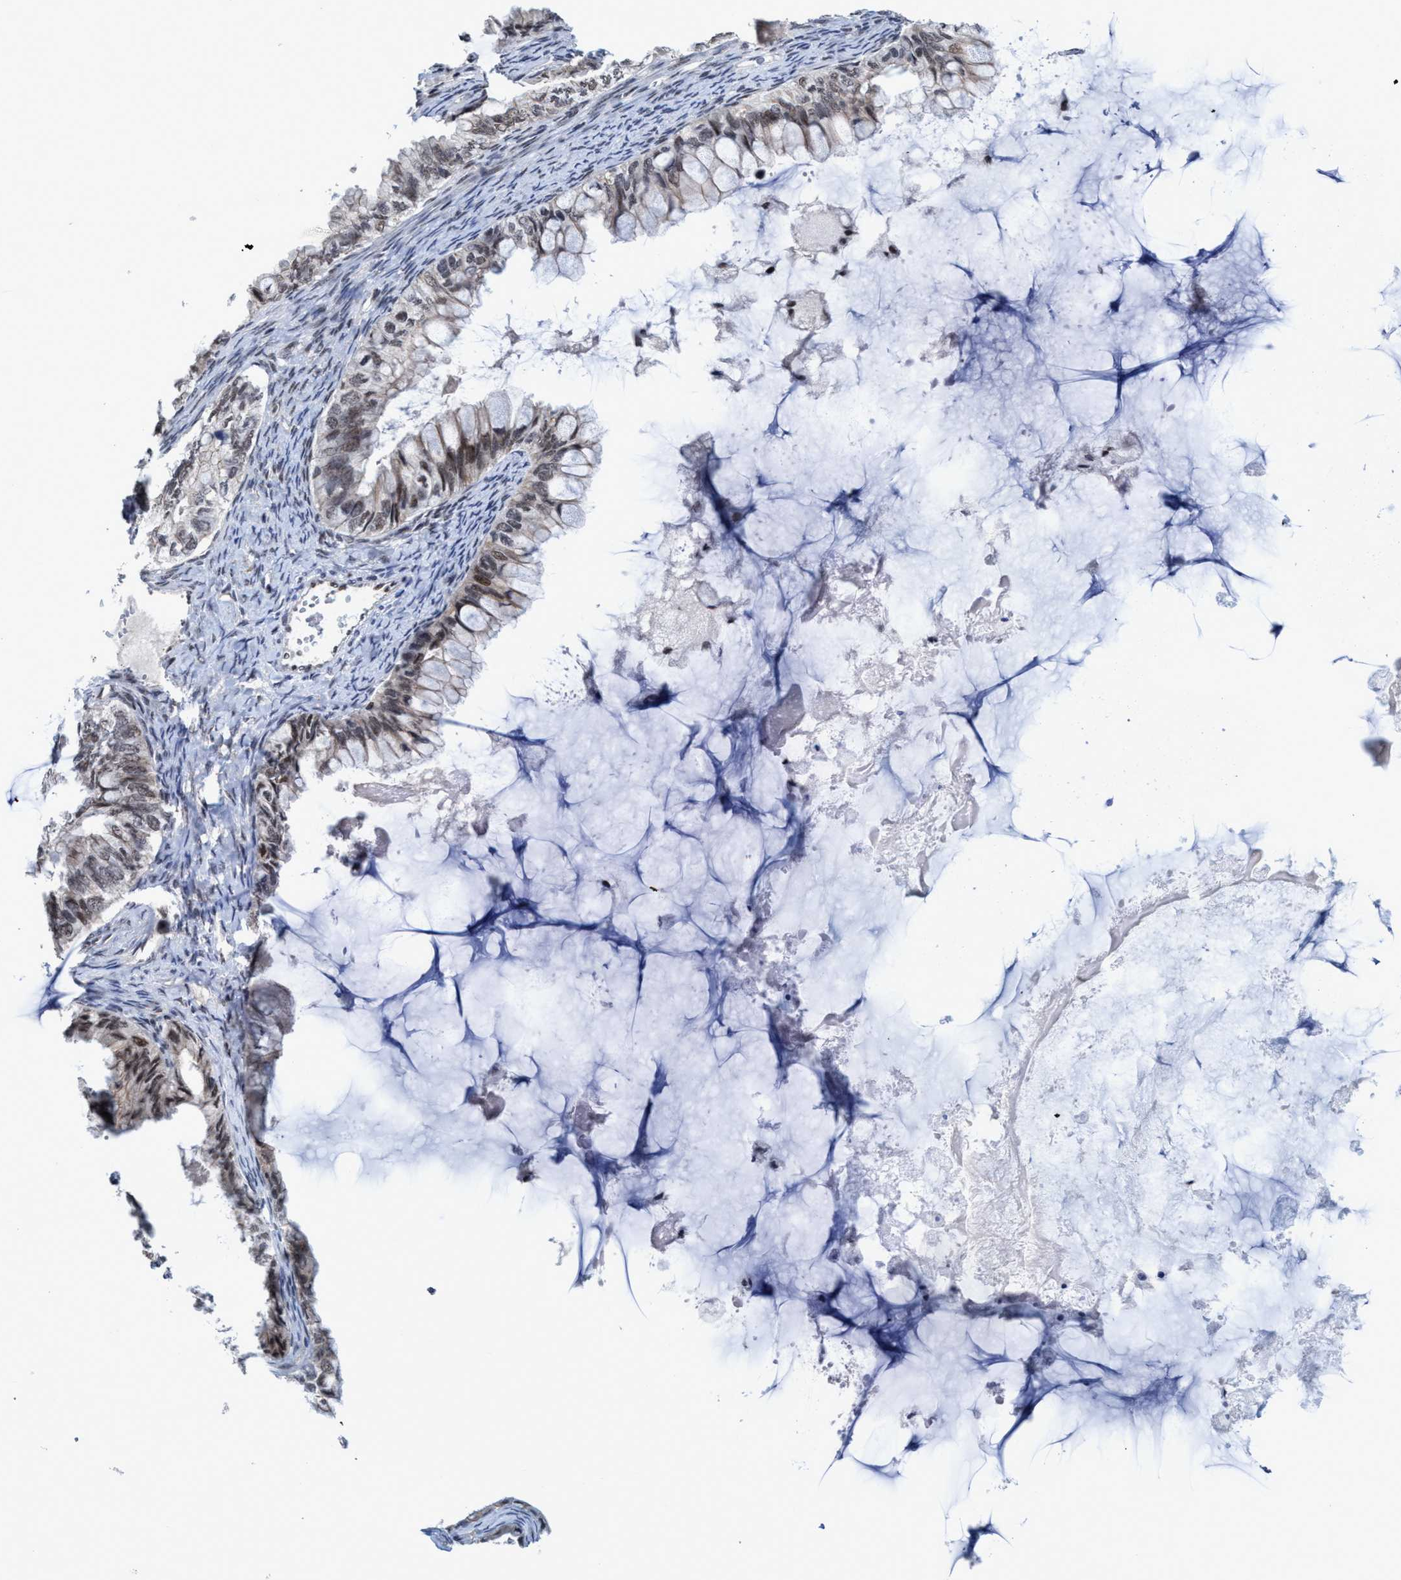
{"staining": {"intensity": "weak", "quantity": "<25%", "location": "cytoplasmic/membranous"}, "tissue": "ovarian cancer", "cell_type": "Tumor cells", "image_type": "cancer", "snomed": [{"axis": "morphology", "description": "Cystadenocarcinoma, mucinous, NOS"}, {"axis": "topography", "description": "Ovary"}], "caption": "This image is of ovarian mucinous cystadenocarcinoma stained with IHC to label a protein in brown with the nuclei are counter-stained blue. There is no positivity in tumor cells.", "gene": "C9orf78", "patient": {"sex": "female", "age": 80}}